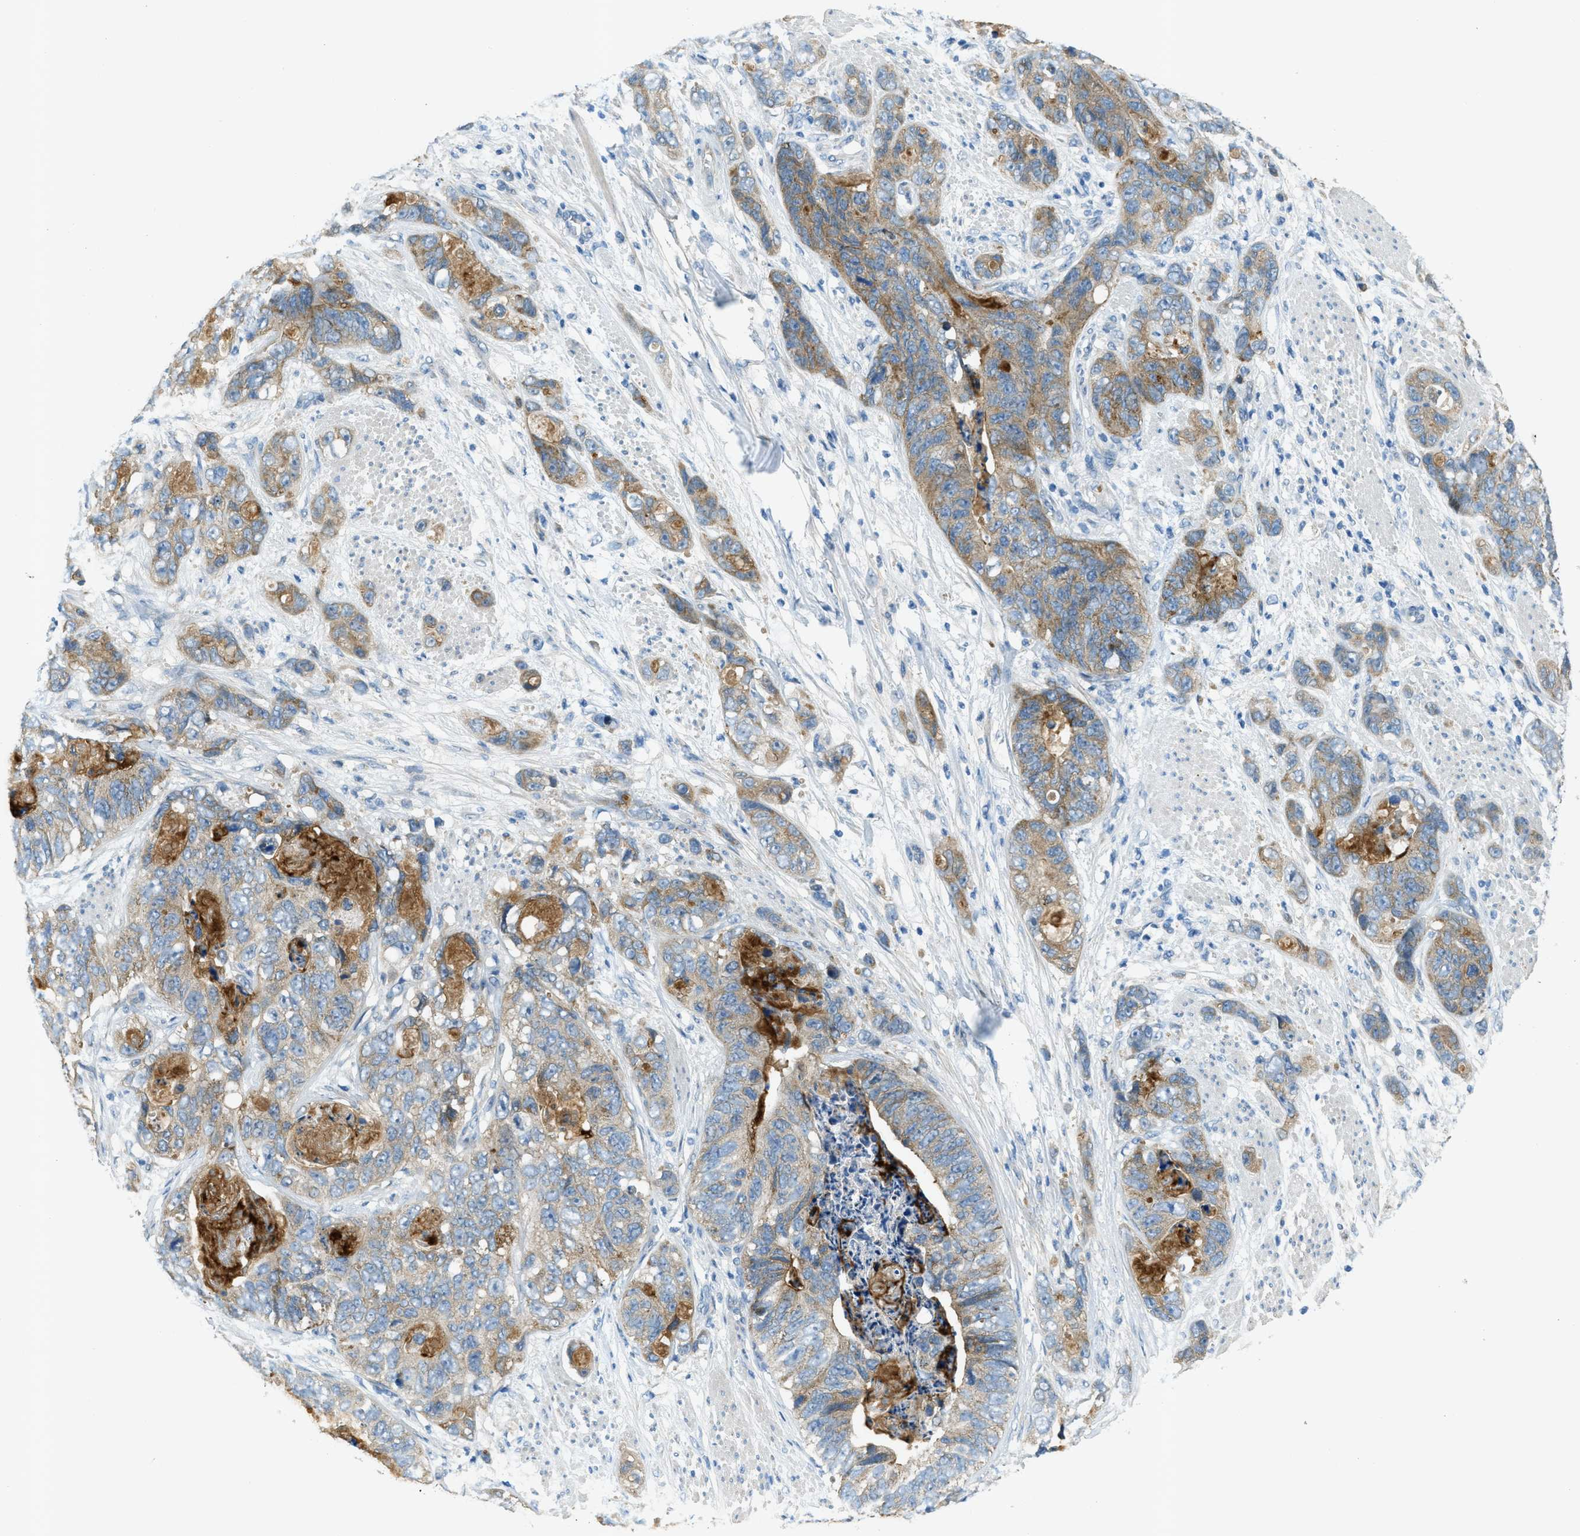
{"staining": {"intensity": "moderate", "quantity": "25%-75%", "location": "cytoplasmic/membranous"}, "tissue": "stomach cancer", "cell_type": "Tumor cells", "image_type": "cancer", "snomed": [{"axis": "morphology", "description": "Adenocarcinoma, NOS"}, {"axis": "topography", "description": "Stomach"}], "caption": "Immunohistochemical staining of stomach cancer shows medium levels of moderate cytoplasmic/membranous protein positivity in about 25%-75% of tumor cells.", "gene": "SNX14", "patient": {"sex": "female", "age": 89}}